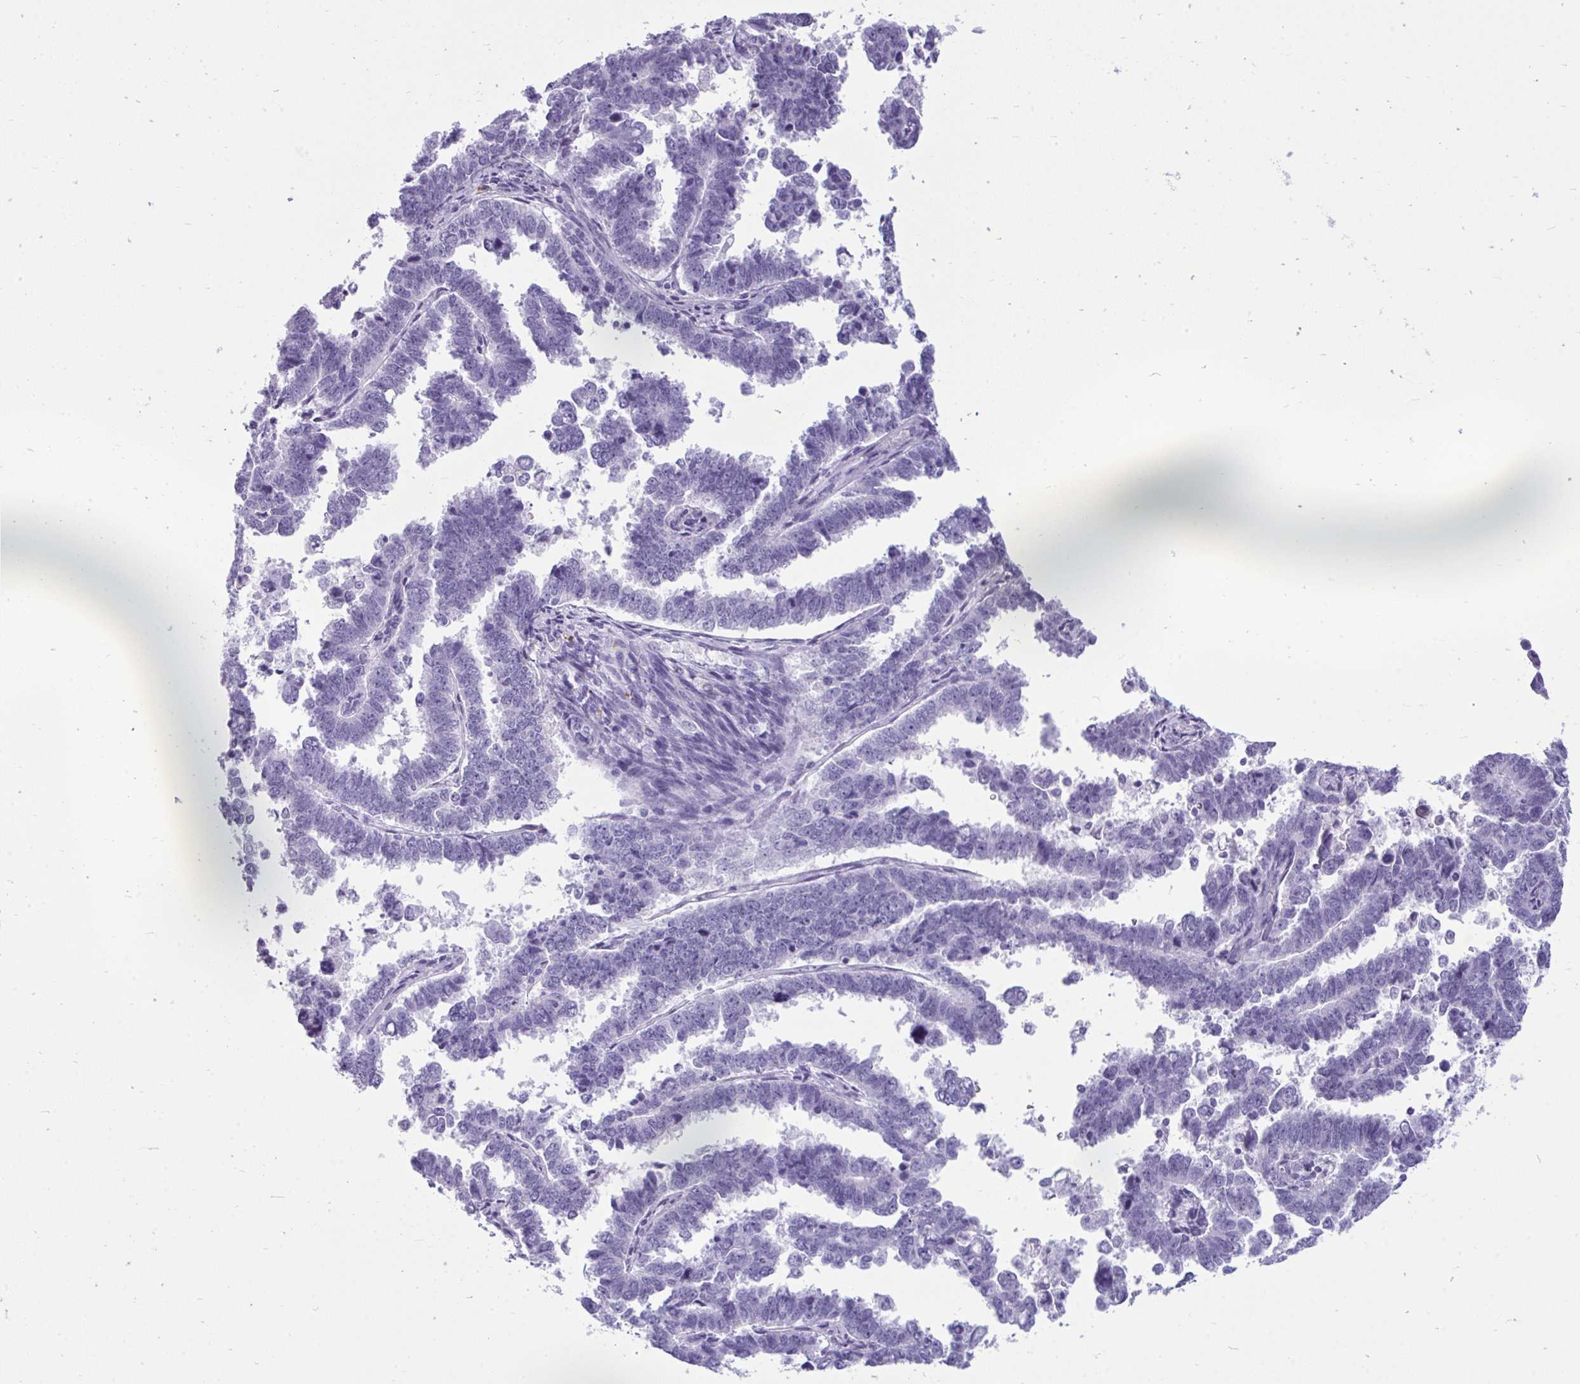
{"staining": {"intensity": "negative", "quantity": "none", "location": "none"}, "tissue": "endometrial cancer", "cell_type": "Tumor cells", "image_type": "cancer", "snomed": [{"axis": "morphology", "description": "Adenocarcinoma, NOS"}, {"axis": "topography", "description": "Endometrium"}], "caption": "The immunohistochemistry (IHC) histopathology image has no significant positivity in tumor cells of endometrial cancer (adenocarcinoma) tissue. The staining is performed using DAB brown chromogen with nuclei counter-stained in using hematoxylin.", "gene": "ARHGAP42", "patient": {"sex": "female", "age": 75}}